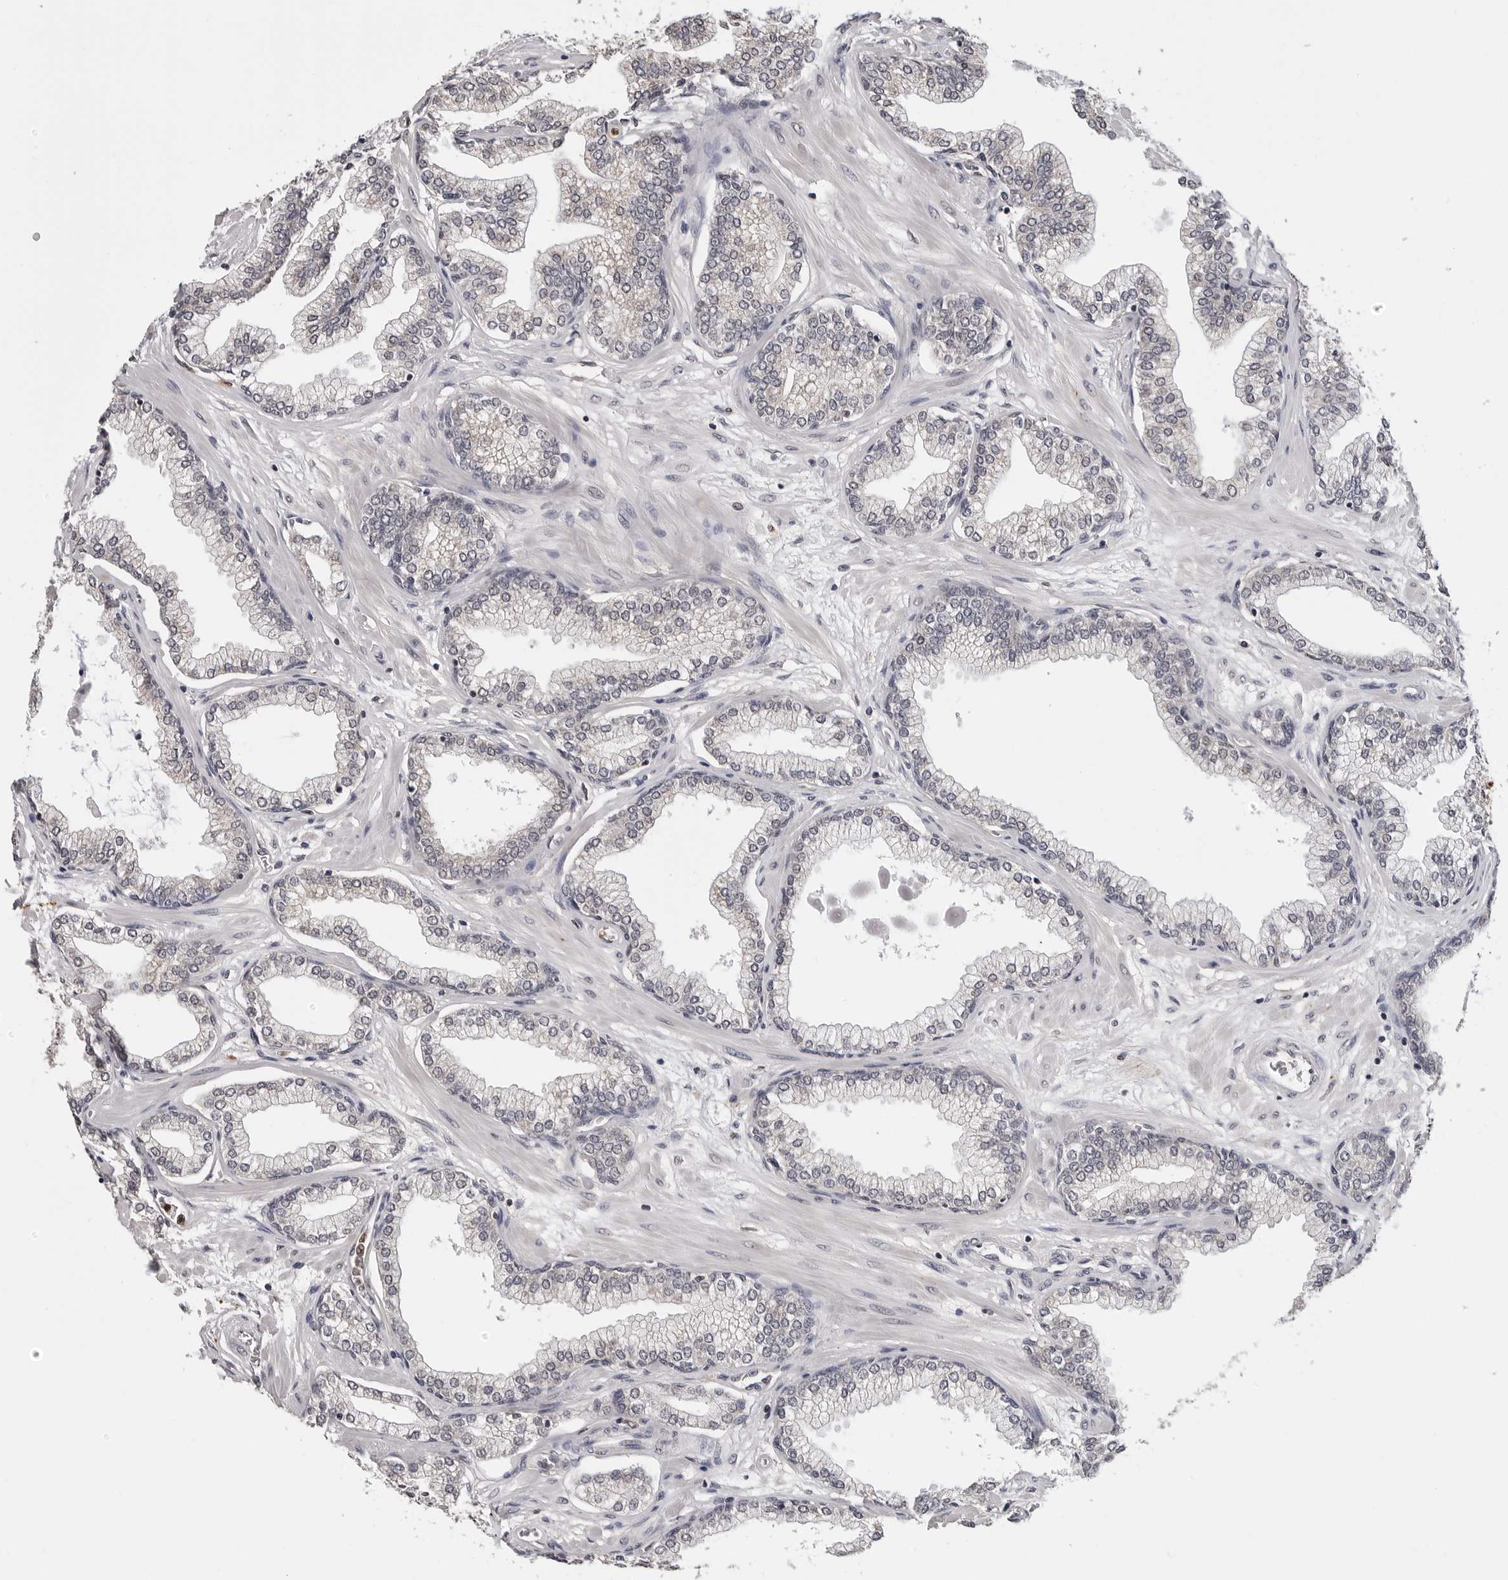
{"staining": {"intensity": "negative", "quantity": "none", "location": "none"}, "tissue": "prostate", "cell_type": "Glandular cells", "image_type": "normal", "snomed": [{"axis": "morphology", "description": "Normal tissue, NOS"}, {"axis": "morphology", "description": "Urothelial carcinoma, Low grade"}, {"axis": "topography", "description": "Urinary bladder"}, {"axis": "topography", "description": "Prostate"}], "caption": "Immunohistochemical staining of benign human prostate reveals no significant staining in glandular cells. (Brightfield microscopy of DAB (3,3'-diaminobenzidine) immunohistochemistry at high magnification).", "gene": "TRMT13", "patient": {"sex": "male", "age": 60}}